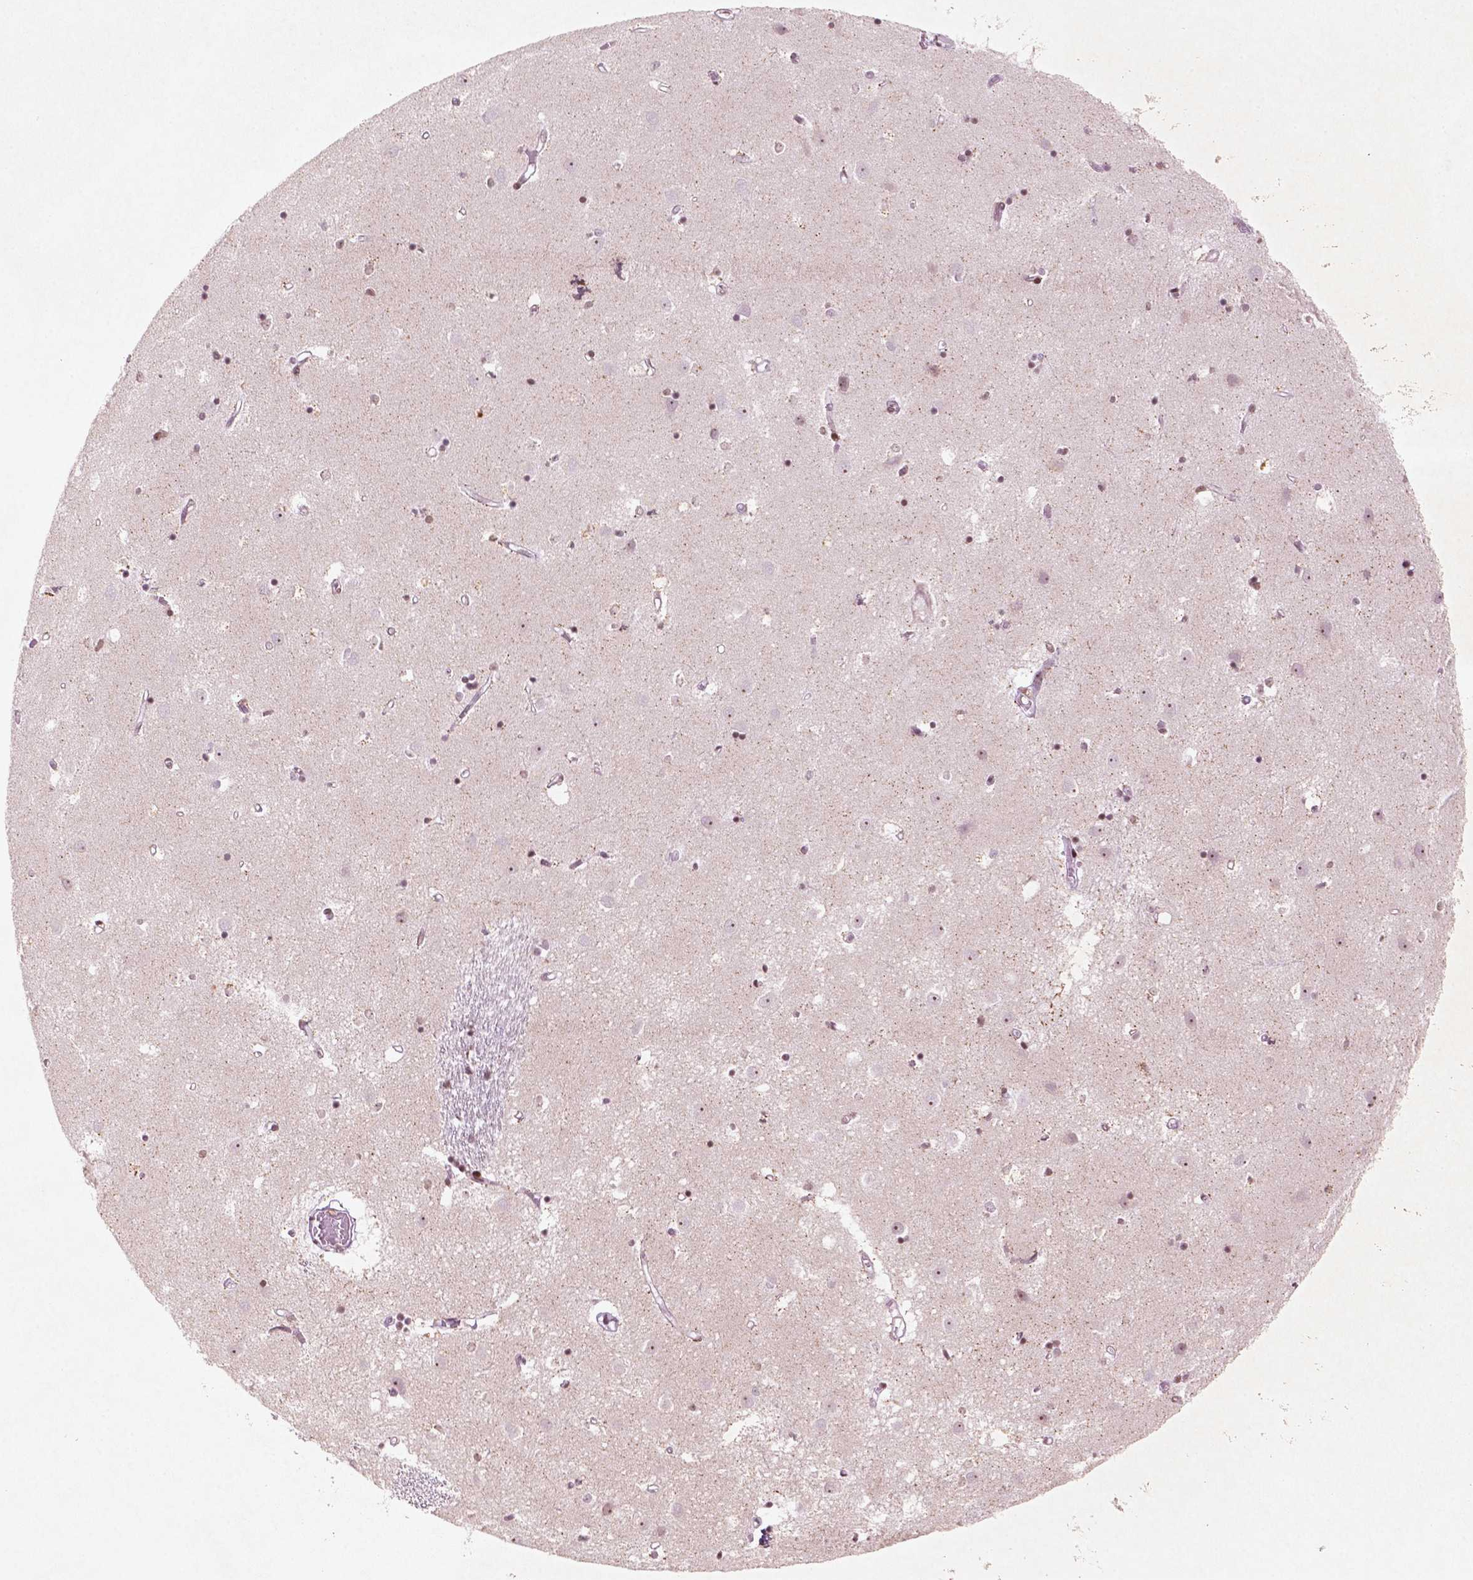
{"staining": {"intensity": "moderate", "quantity": "25%-75%", "location": "nuclear"}, "tissue": "caudate", "cell_type": "Glial cells", "image_type": "normal", "snomed": [{"axis": "morphology", "description": "Normal tissue, NOS"}, {"axis": "topography", "description": "Lateral ventricle wall"}], "caption": "Protein expression analysis of normal caudate displays moderate nuclear positivity in about 25%-75% of glial cells.", "gene": "HMG20B", "patient": {"sex": "male", "age": 54}}